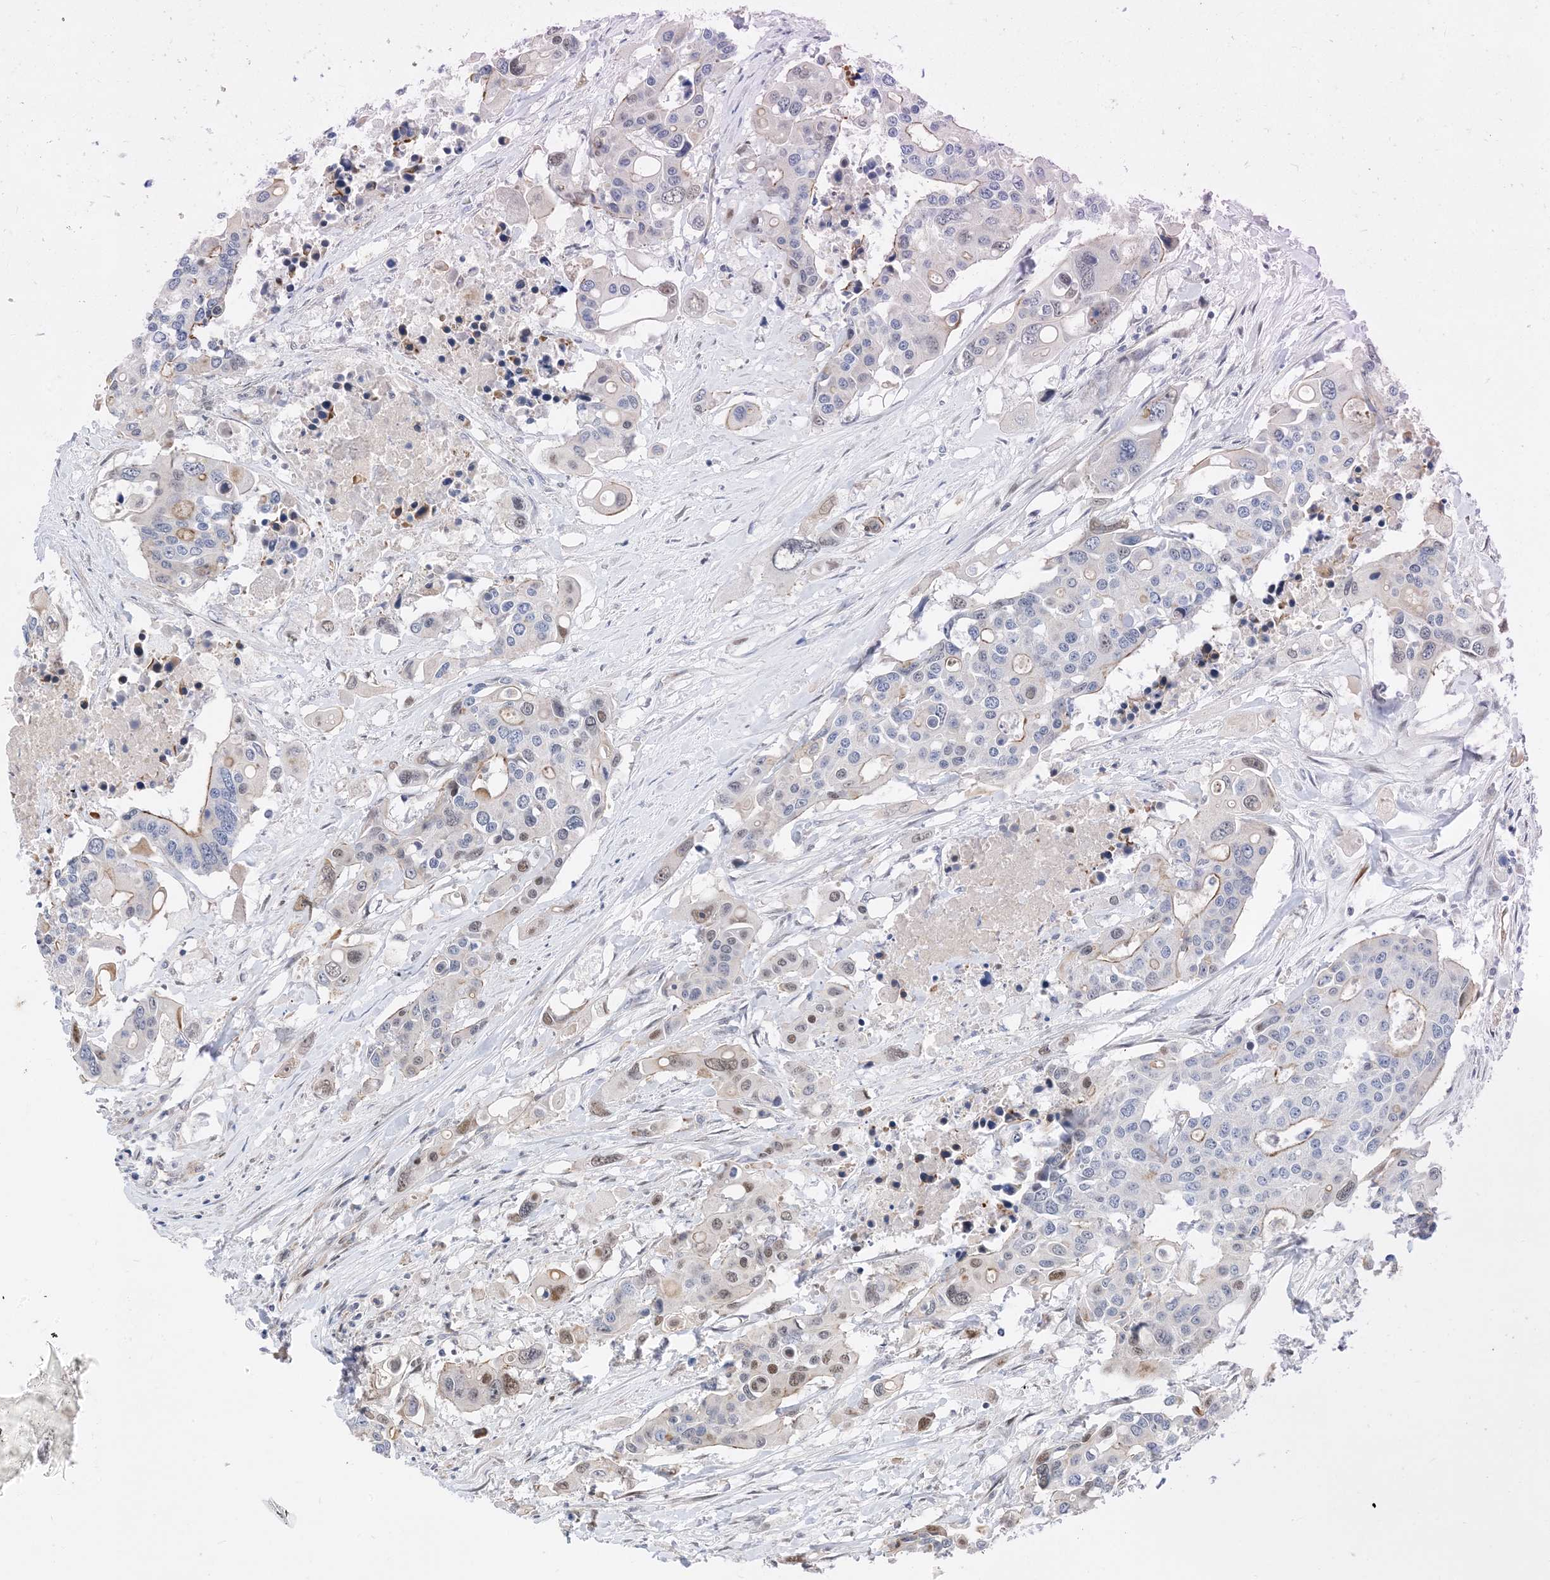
{"staining": {"intensity": "moderate", "quantity": "<25%", "location": "cytoplasmic/membranous,nuclear"}, "tissue": "colorectal cancer", "cell_type": "Tumor cells", "image_type": "cancer", "snomed": [{"axis": "morphology", "description": "Adenocarcinoma, NOS"}, {"axis": "topography", "description": "Colon"}], "caption": "Protein staining of colorectal cancer tissue reveals moderate cytoplasmic/membranous and nuclear positivity in about <25% of tumor cells.", "gene": "TYSND1", "patient": {"sex": "male", "age": 77}}